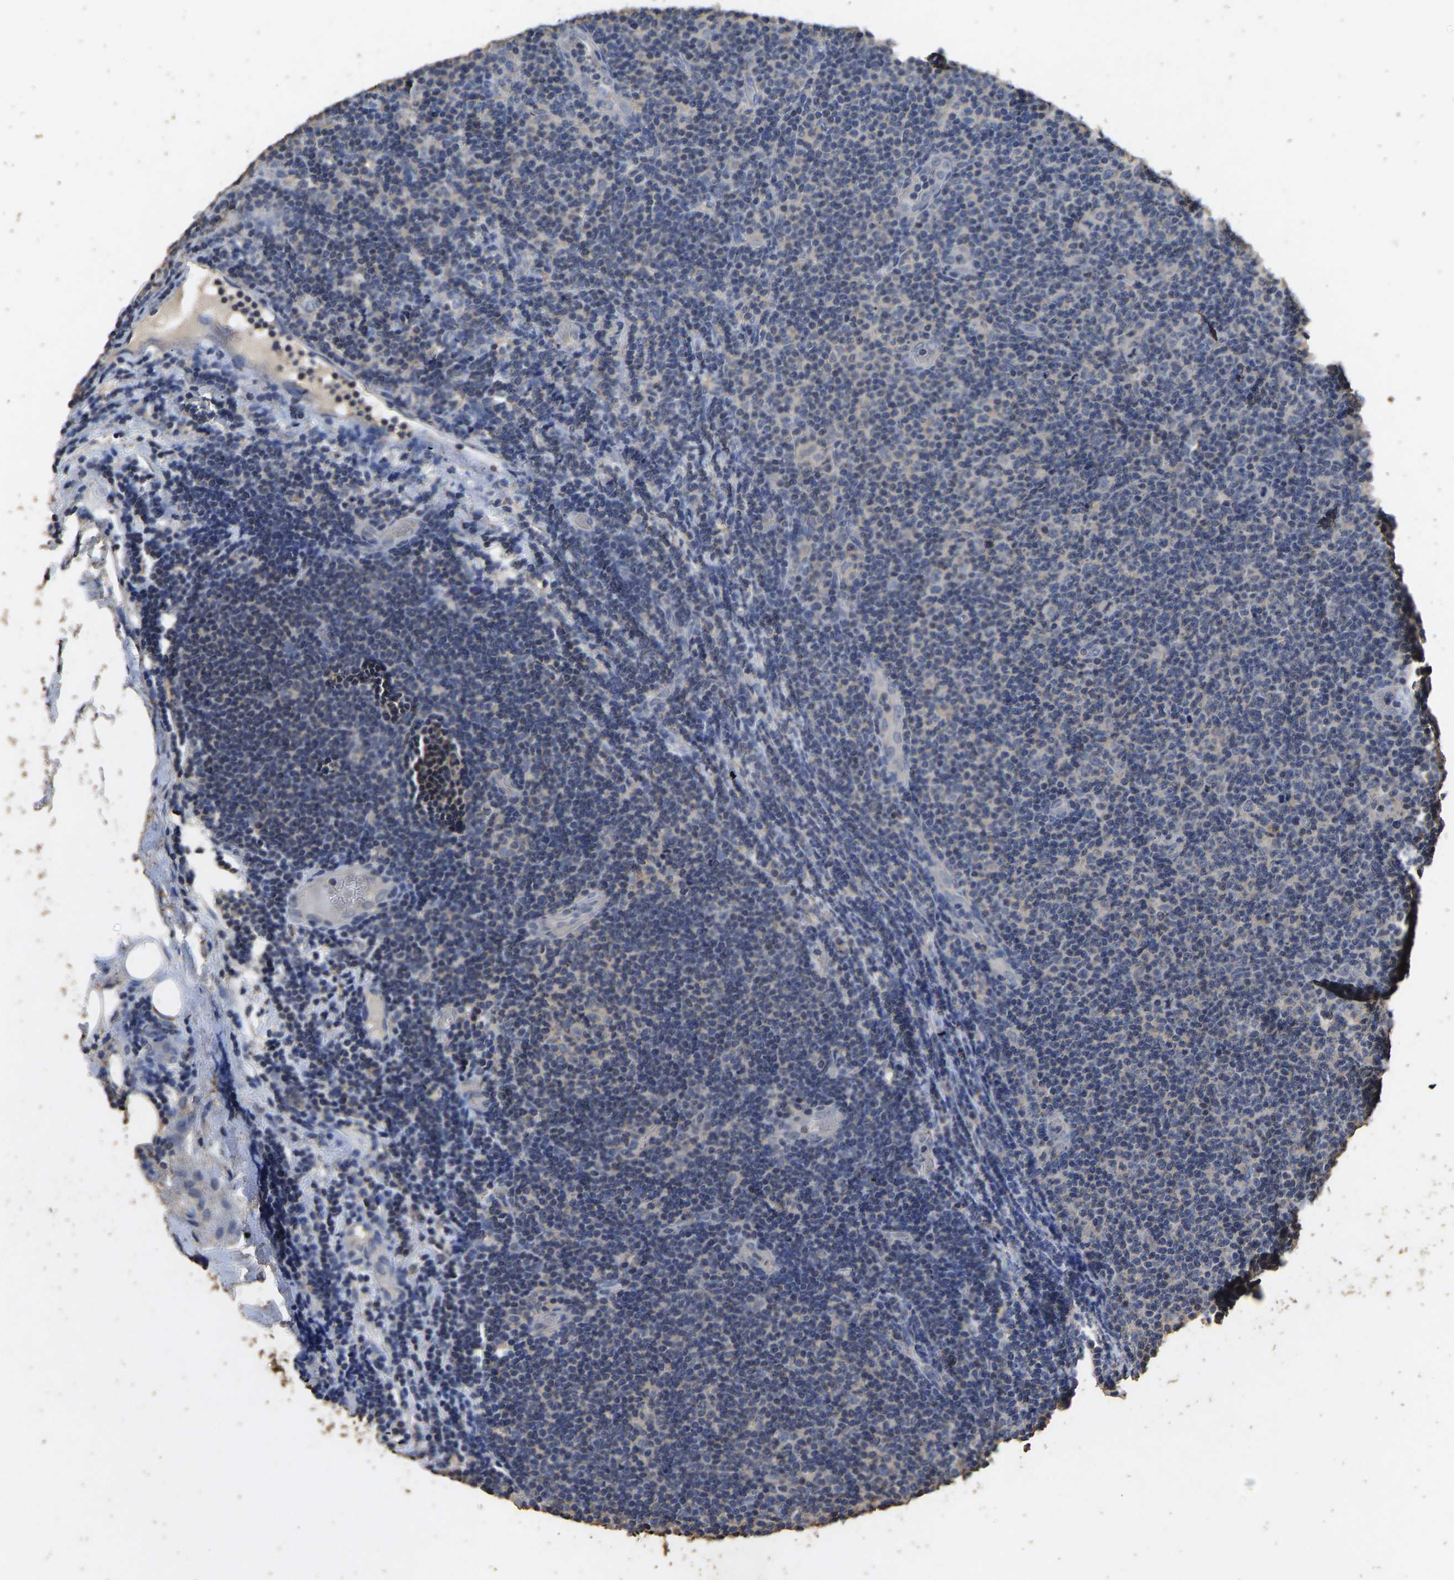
{"staining": {"intensity": "negative", "quantity": "none", "location": "none"}, "tissue": "lymphoma", "cell_type": "Tumor cells", "image_type": "cancer", "snomed": [{"axis": "morphology", "description": "Malignant lymphoma, non-Hodgkin's type, Low grade"}, {"axis": "topography", "description": "Lymph node"}], "caption": "Lymphoma was stained to show a protein in brown. There is no significant expression in tumor cells.", "gene": "CIDEC", "patient": {"sex": "male", "age": 83}}